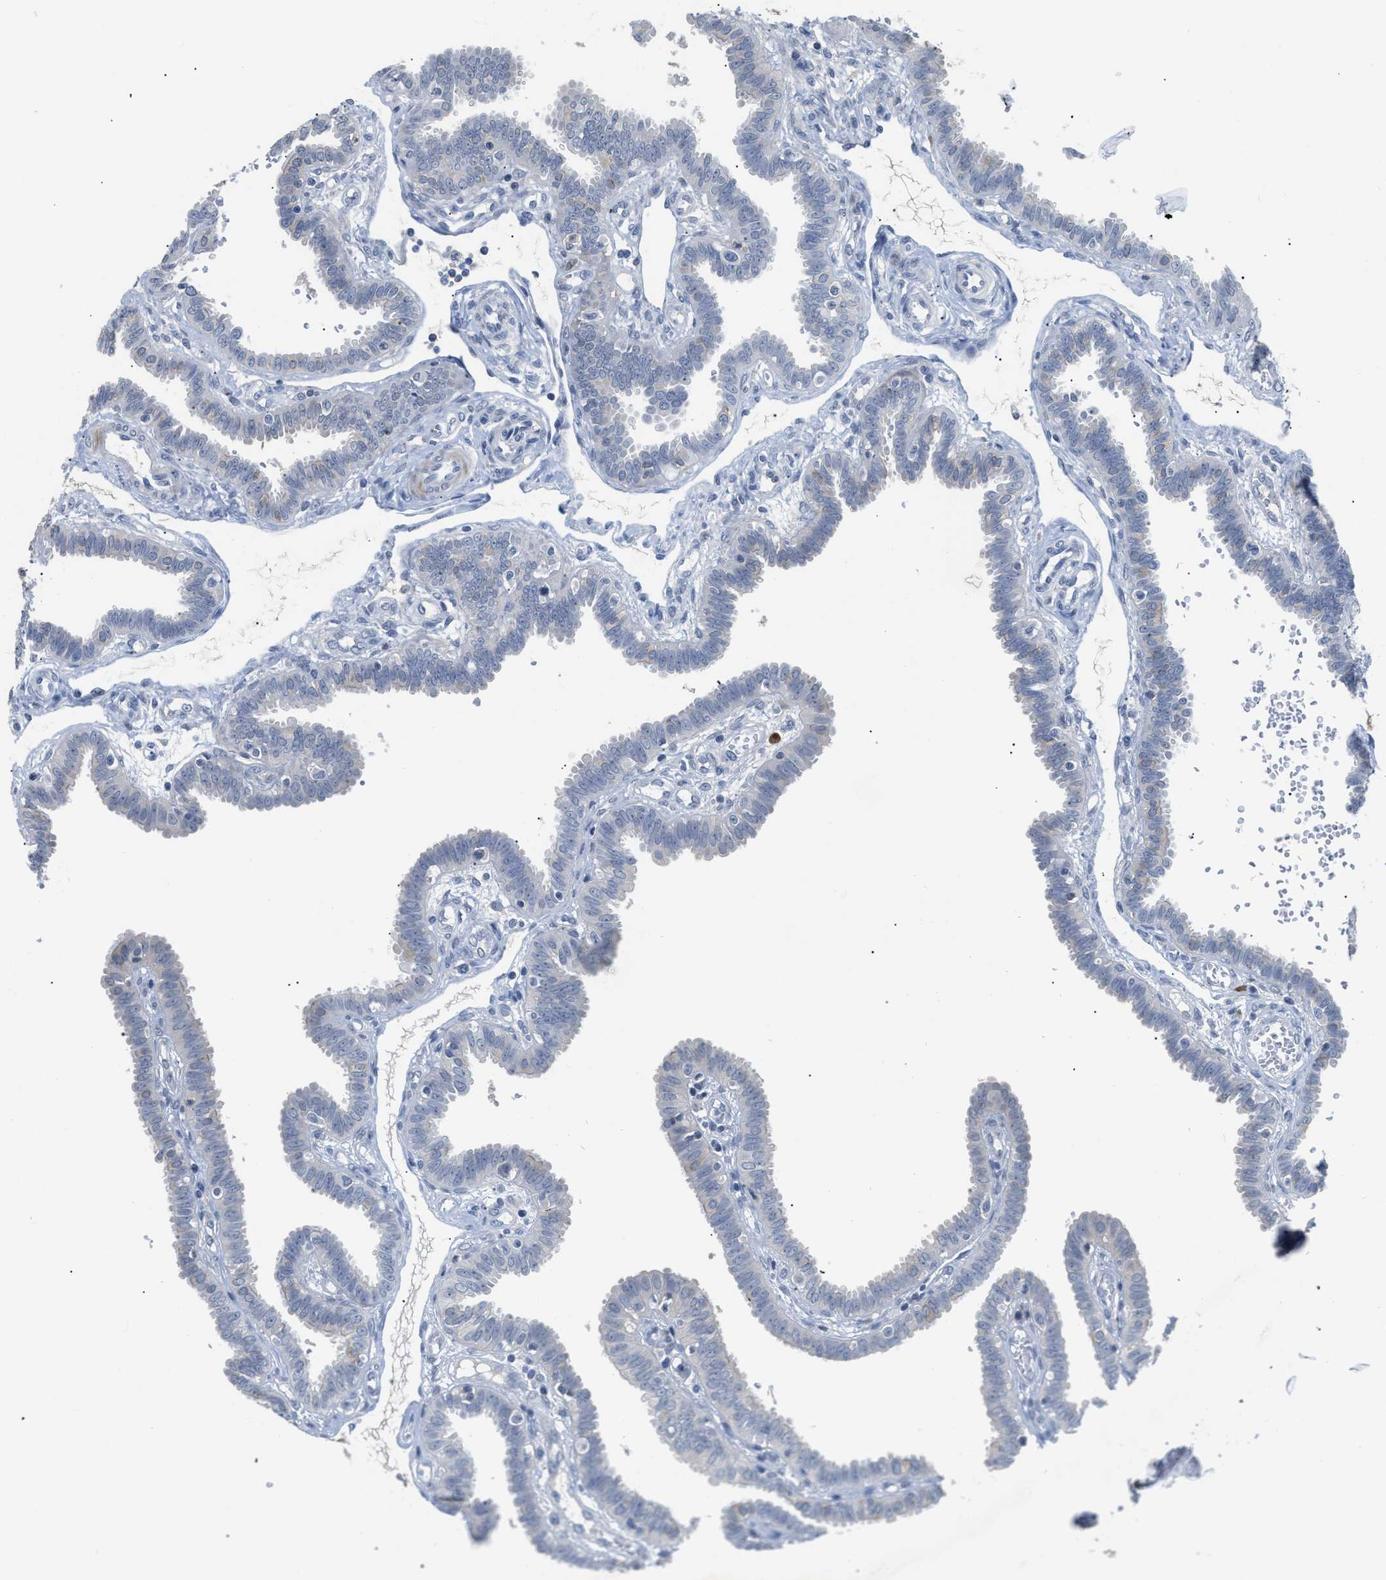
{"staining": {"intensity": "weak", "quantity": "<25%", "location": "cytoplasmic/membranous"}, "tissue": "fallopian tube", "cell_type": "Glandular cells", "image_type": "normal", "snomed": [{"axis": "morphology", "description": "Normal tissue, NOS"}, {"axis": "topography", "description": "Fallopian tube"}], "caption": "Immunohistochemistry (IHC) histopathology image of unremarkable fallopian tube: human fallopian tube stained with DAB shows no significant protein staining in glandular cells.", "gene": "OR9K2", "patient": {"sex": "female", "age": 32}}